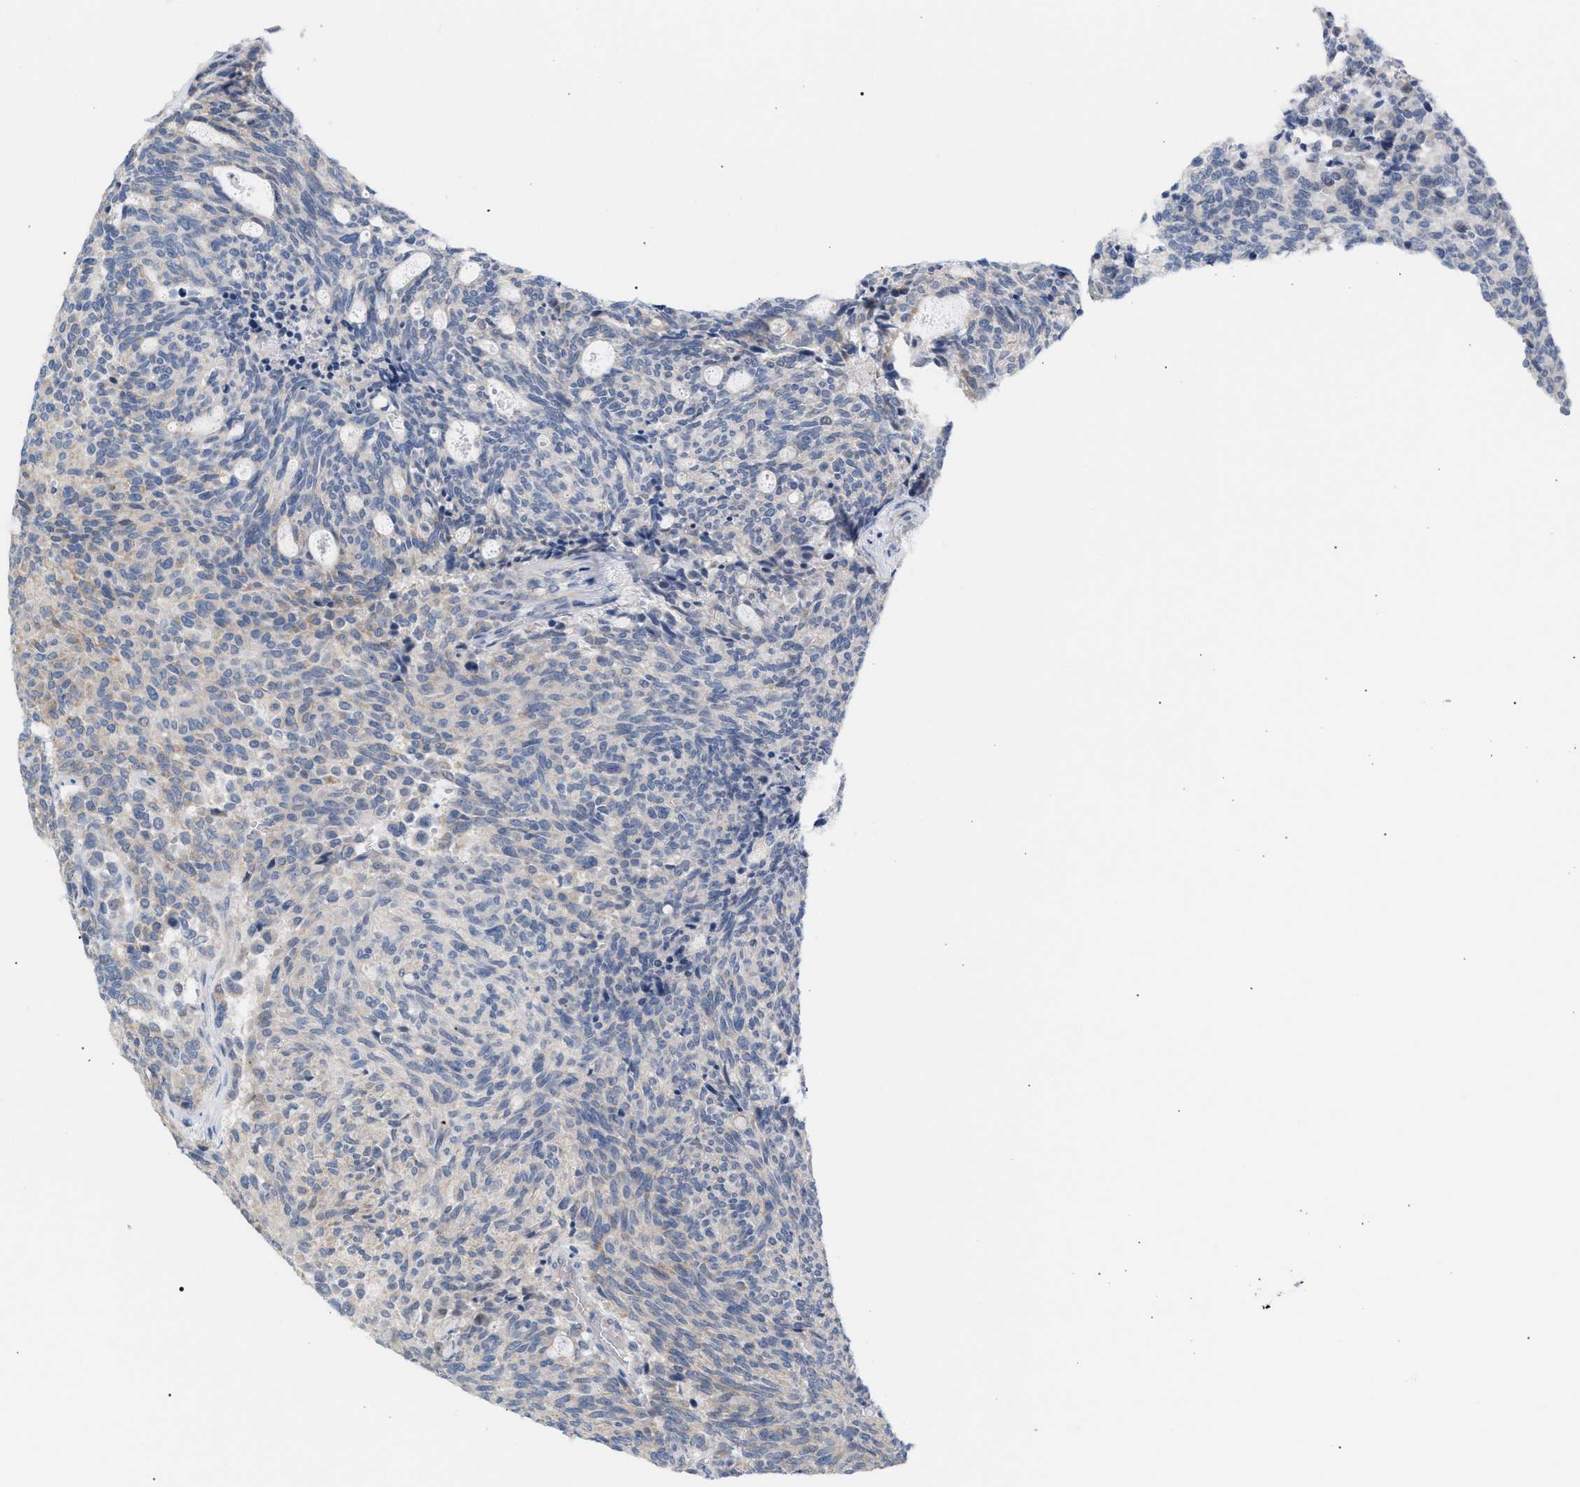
{"staining": {"intensity": "negative", "quantity": "none", "location": "none"}, "tissue": "carcinoid", "cell_type": "Tumor cells", "image_type": "cancer", "snomed": [{"axis": "morphology", "description": "Carcinoid, malignant, NOS"}, {"axis": "topography", "description": "Pancreas"}], "caption": "High power microscopy photomicrograph of an immunohistochemistry photomicrograph of carcinoid, revealing no significant staining in tumor cells.", "gene": "LRCH1", "patient": {"sex": "female", "age": 54}}